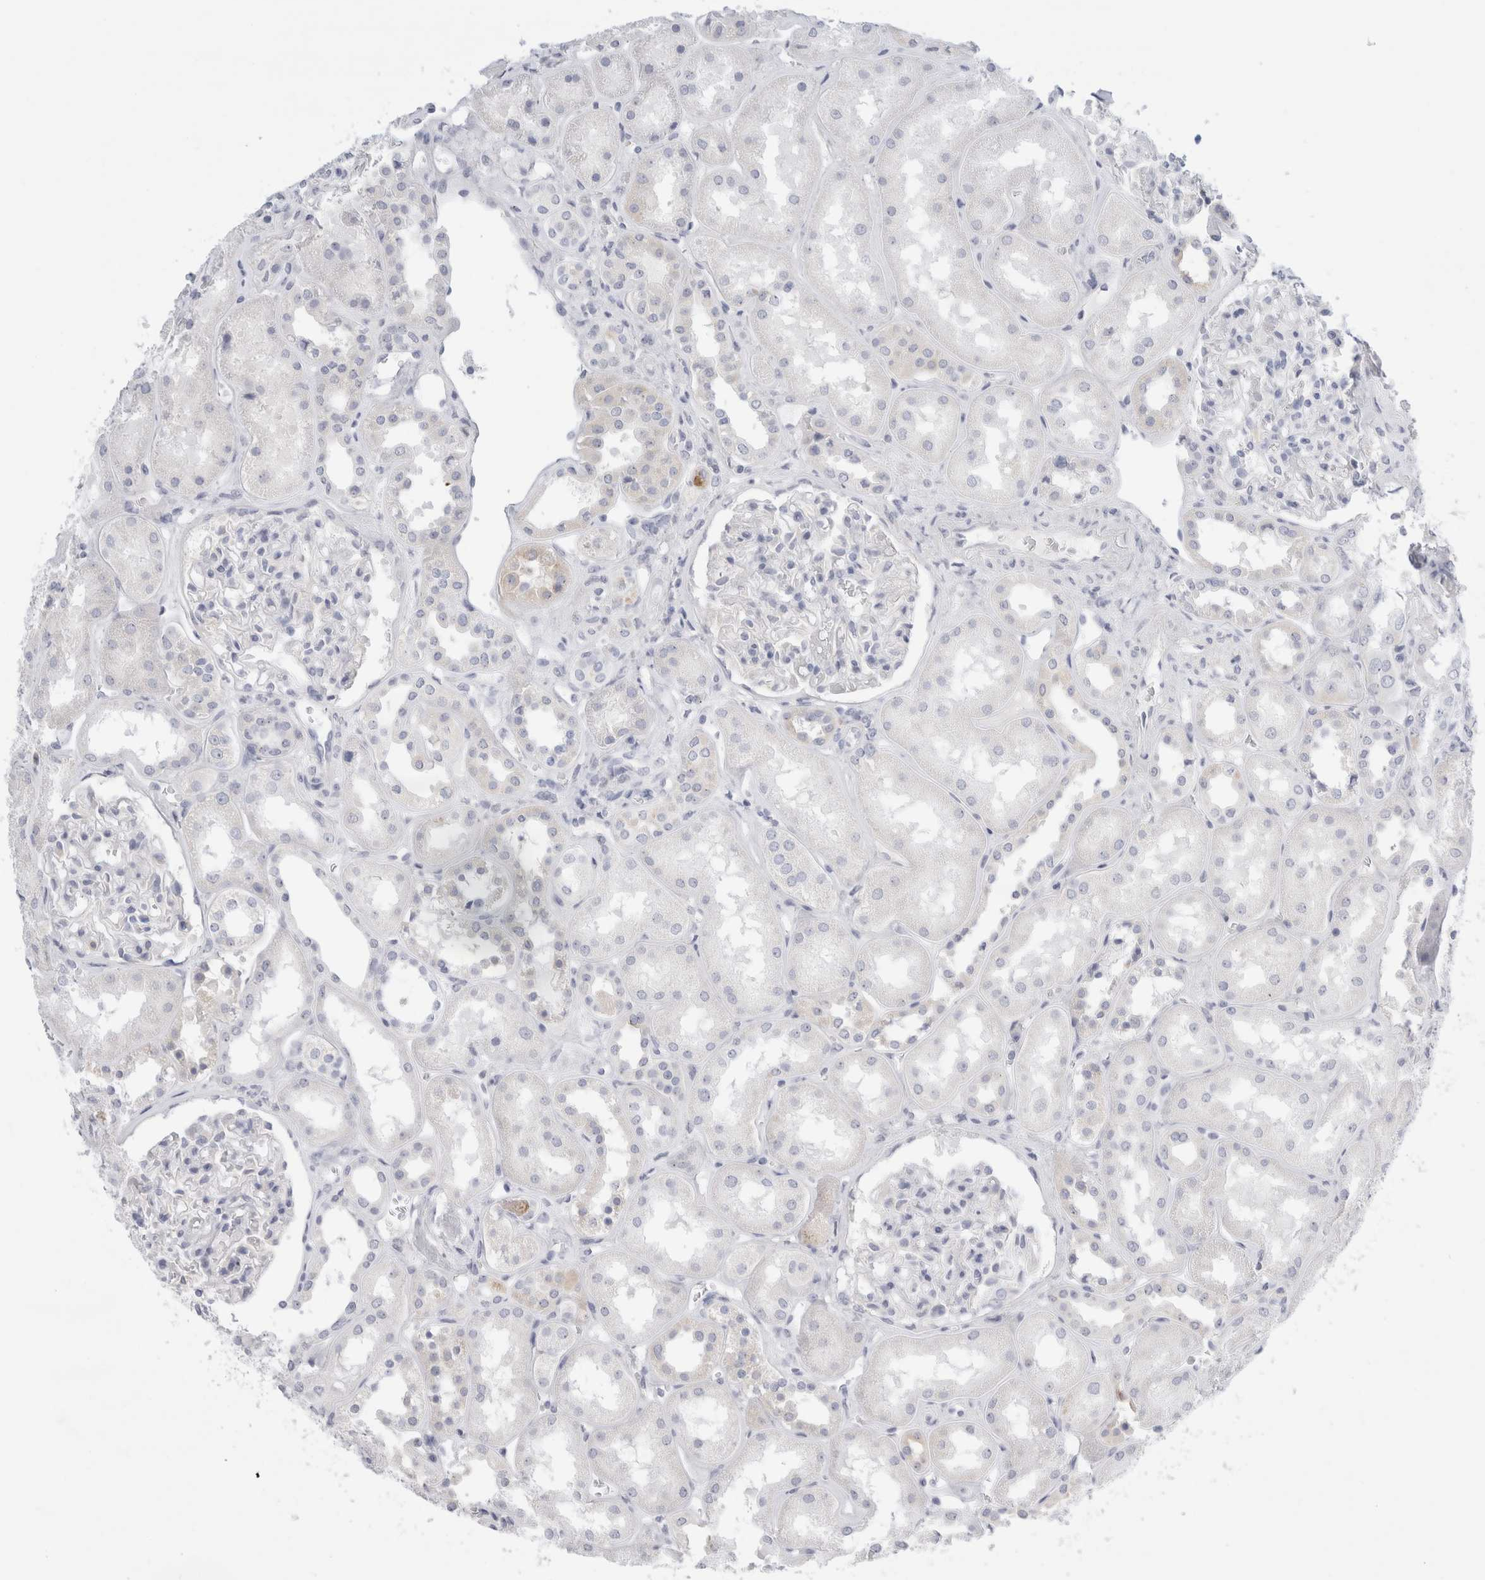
{"staining": {"intensity": "negative", "quantity": "none", "location": "none"}, "tissue": "kidney", "cell_type": "Cells in glomeruli", "image_type": "normal", "snomed": [{"axis": "morphology", "description": "Normal tissue, NOS"}, {"axis": "topography", "description": "Kidney"}], "caption": "Immunohistochemistry (IHC) of benign kidney reveals no positivity in cells in glomeruli.", "gene": "MUC15", "patient": {"sex": "male", "age": 70}}